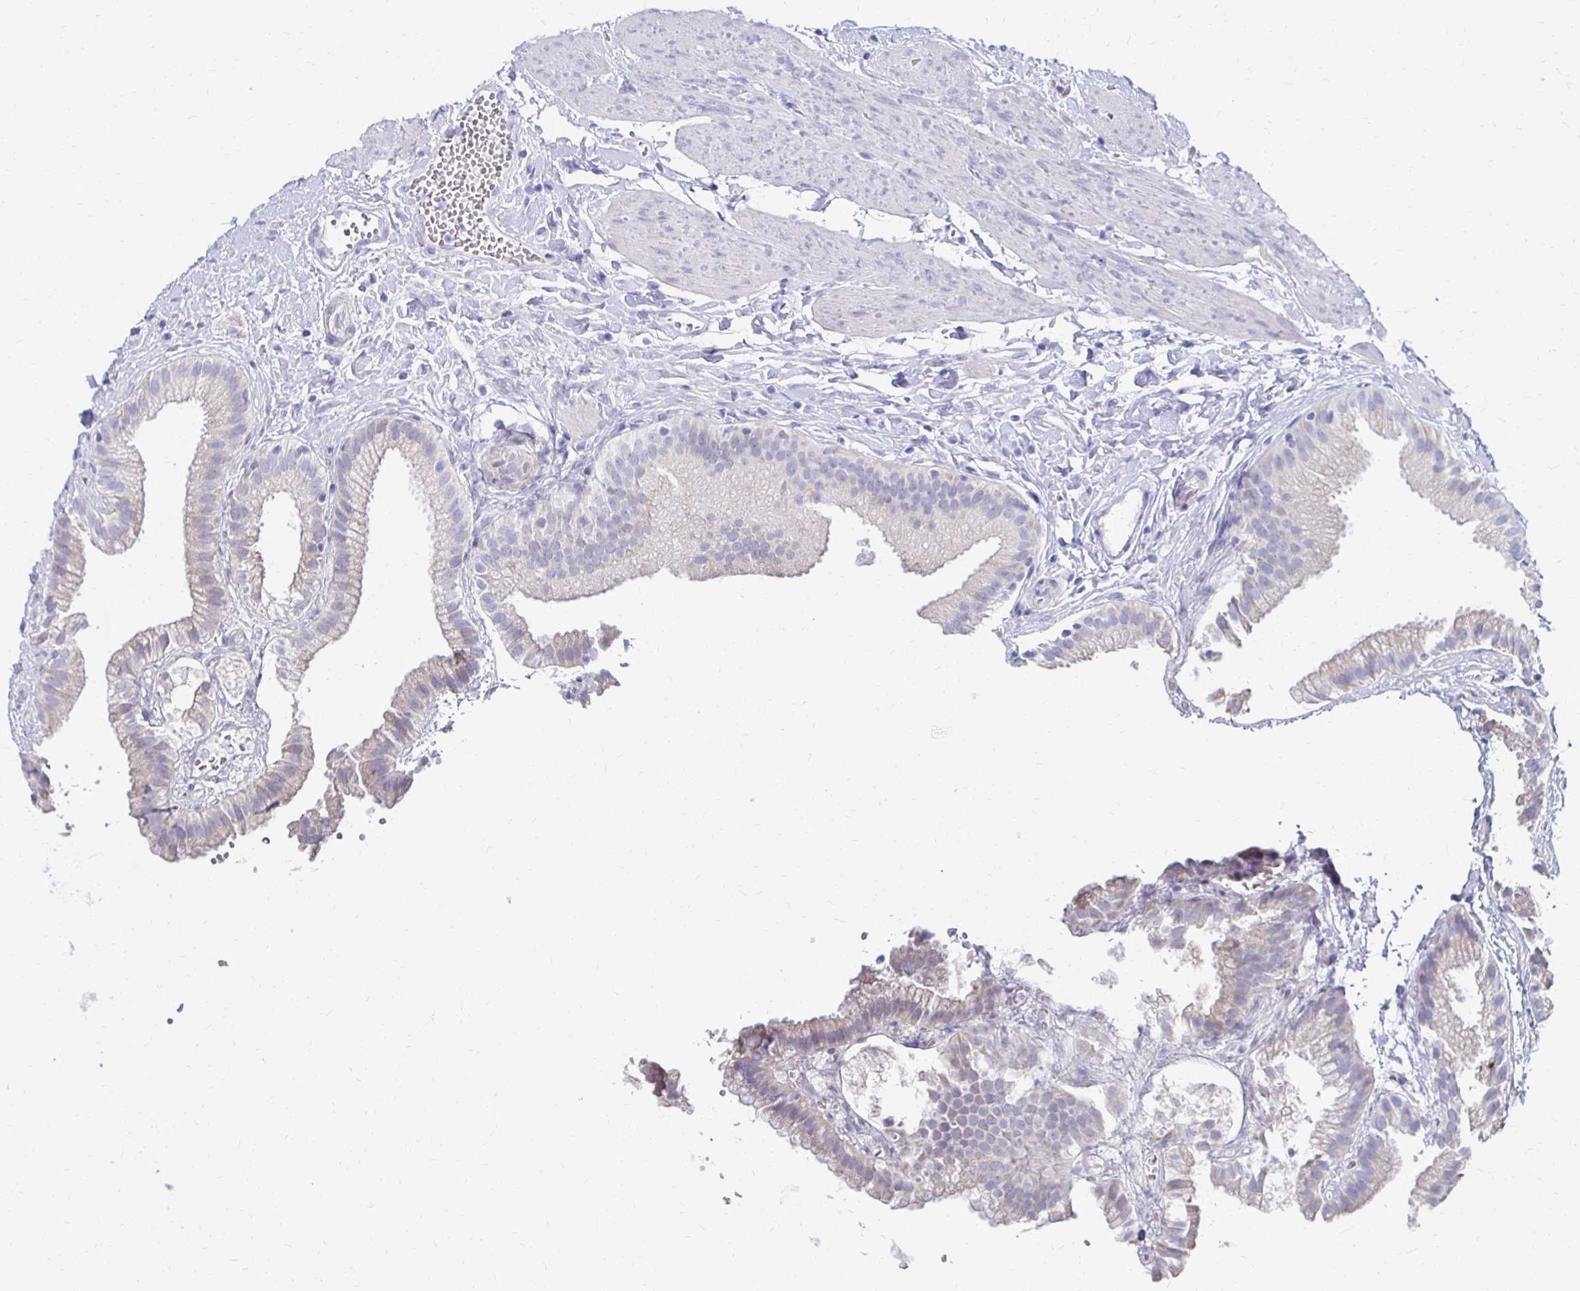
{"staining": {"intensity": "weak", "quantity": "<25%", "location": "cytoplasmic/membranous"}, "tissue": "gallbladder", "cell_type": "Glandular cells", "image_type": "normal", "snomed": [{"axis": "morphology", "description": "Normal tissue, NOS"}, {"axis": "topography", "description": "Gallbladder"}], "caption": "DAB immunohistochemical staining of normal human gallbladder demonstrates no significant positivity in glandular cells. The staining is performed using DAB brown chromogen with nuclei counter-stained in using hematoxylin.", "gene": "SYCP3", "patient": {"sex": "female", "age": 63}}